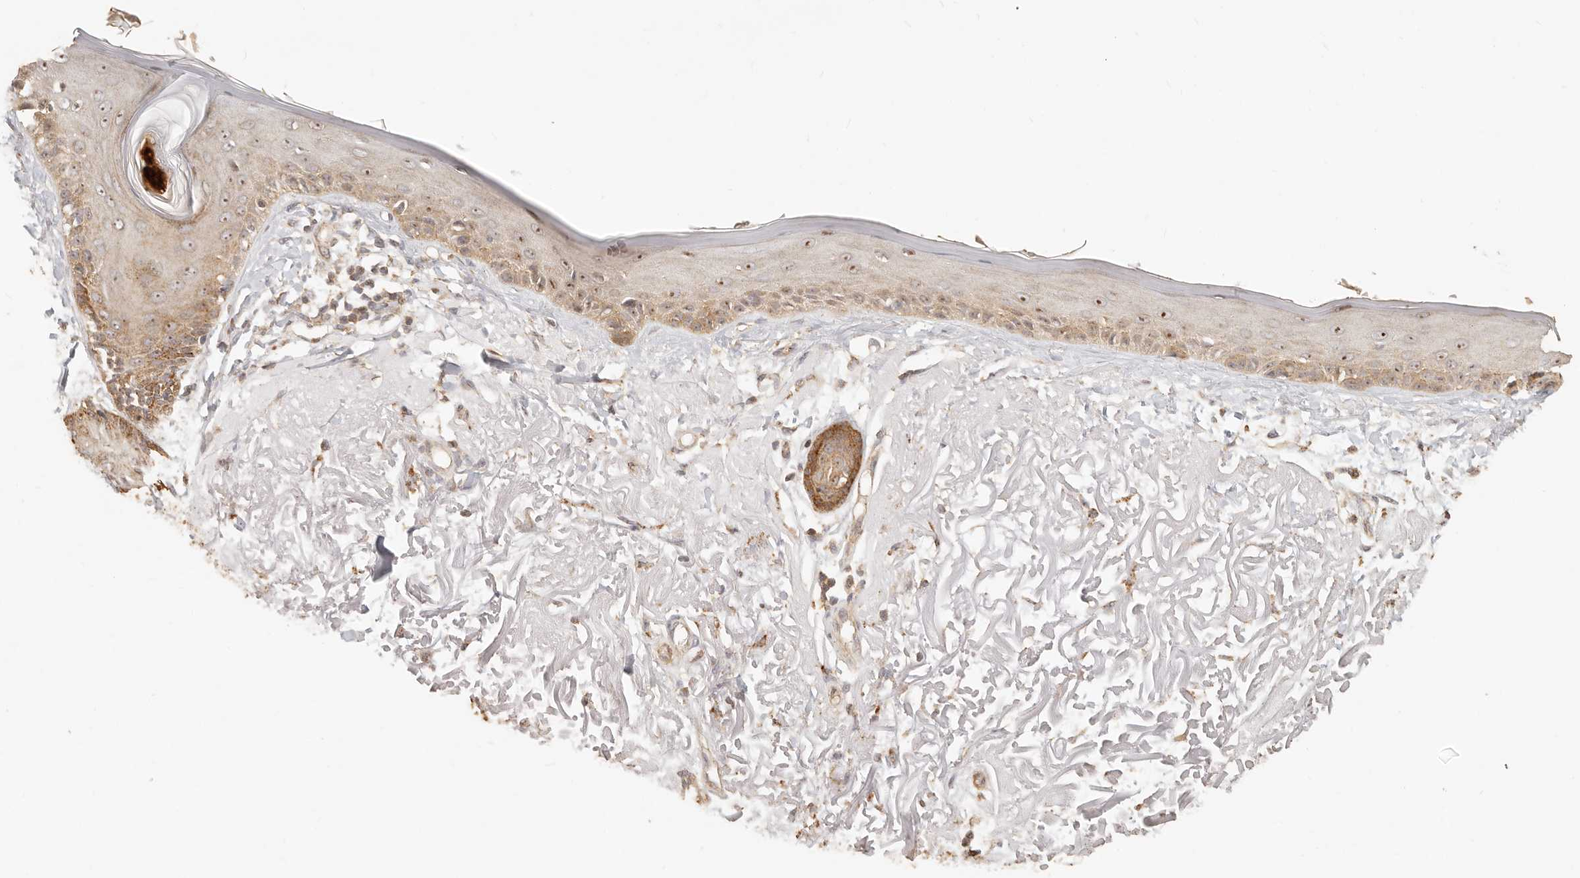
{"staining": {"intensity": "moderate", "quantity": ">75%", "location": "cytoplasmic/membranous"}, "tissue": "skin", "cell_type": "Fibroblasts", "image_type": "normal", "snomed": [{"axis": "morphology", "description": "Normal tissue, NOS"}, {"axis": "topography", "description": "Skin"}, {"axis": "topography", "description": "Skeletal muscle"}], "caption": "Human skin stained for a protein (brown) shows moderate cytoplasmic/membranous positive staining in about >75% of fibroblasts.", "gene": "PTPN22", "patient": {"sex": "male", "age": 83}}